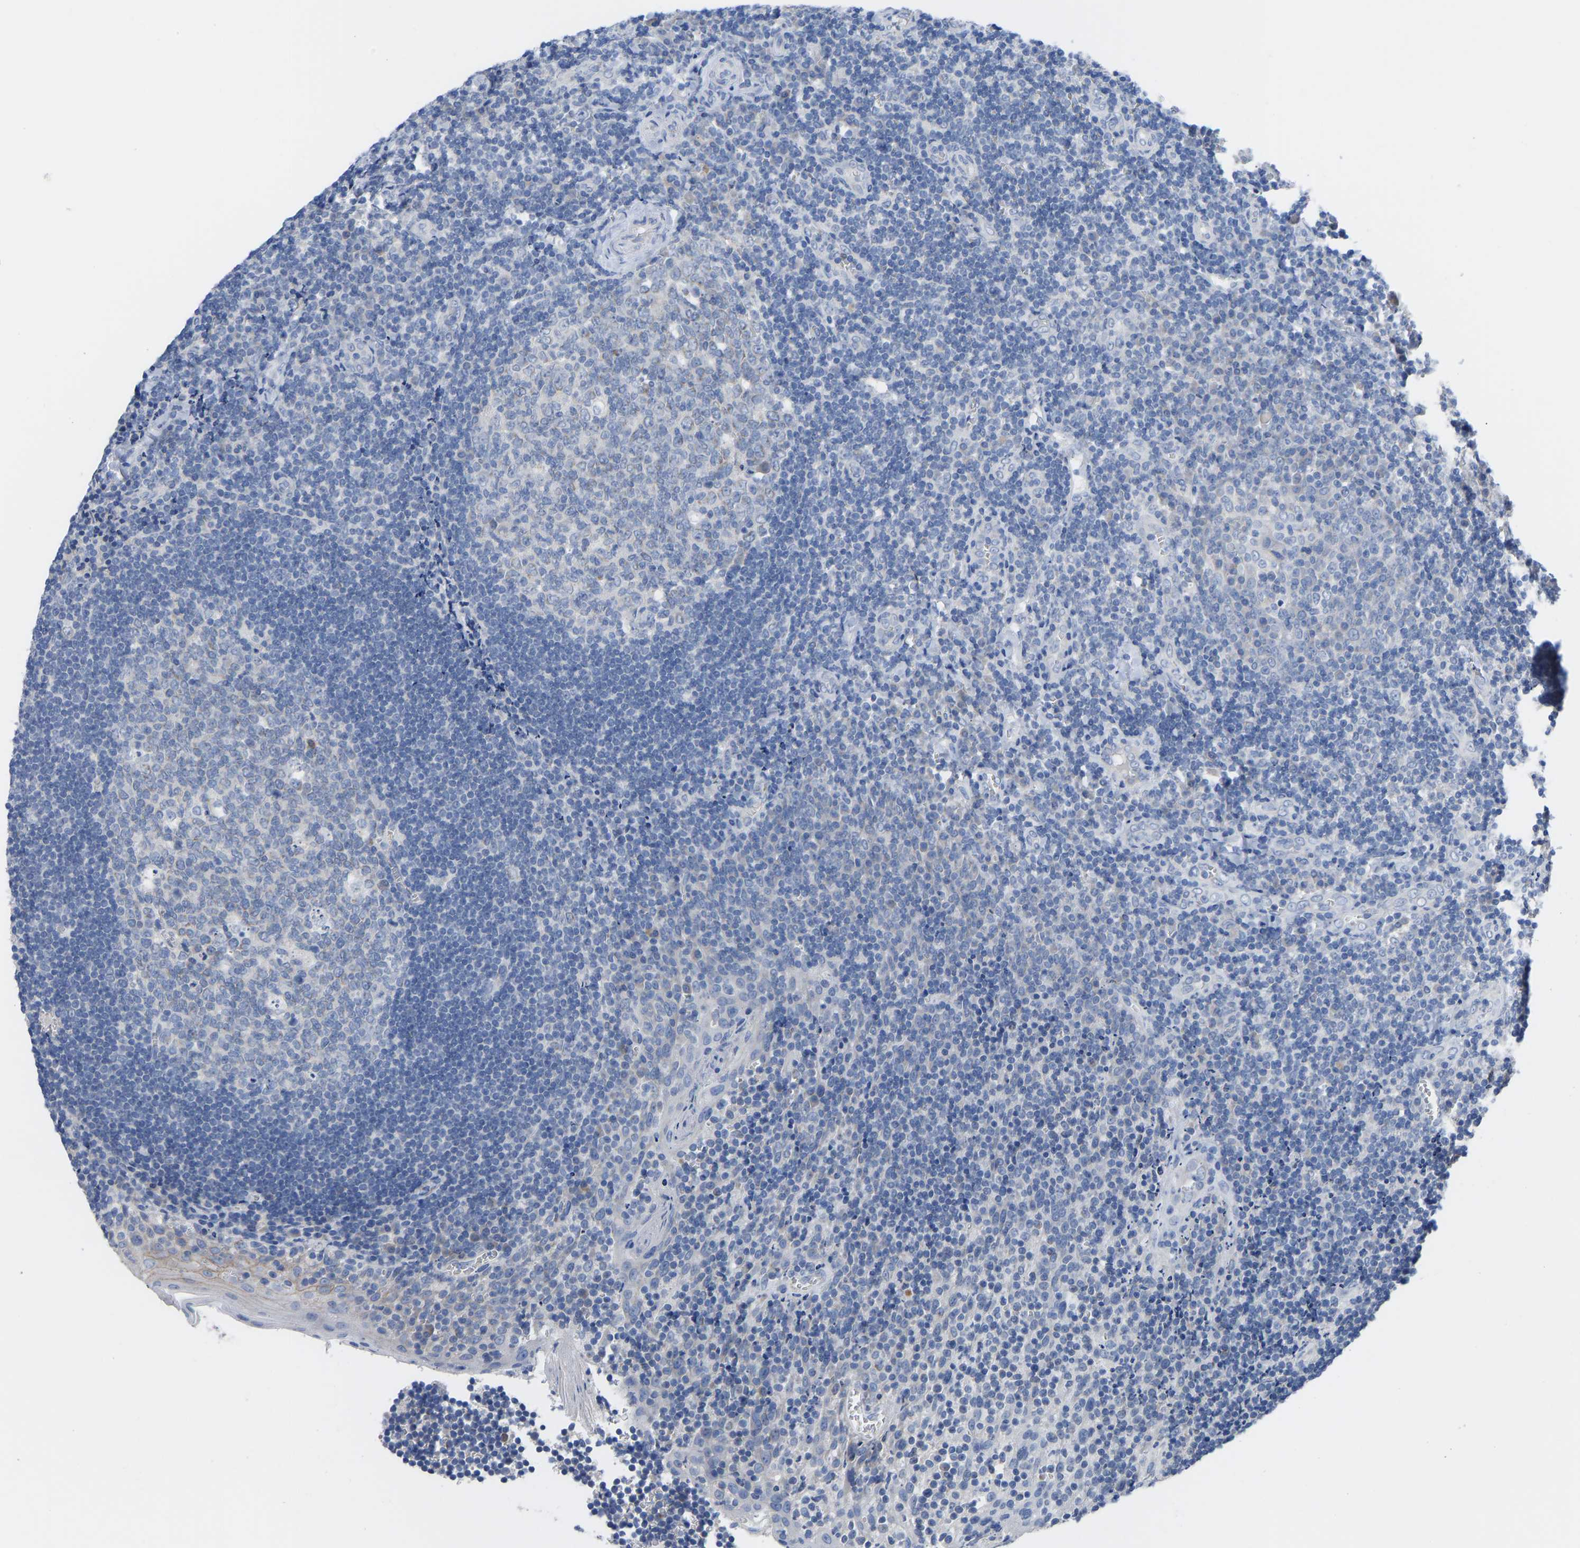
{"staining": {"intensity": "weak", "quantity": "<25%", "location": "cytoplasmic/membranous"}, "tissue": "tonsil", "cell_type": "Germinal center cells", "image_type": "normal", "snomed": [{"axis": "morphology", "description": "Normal tissue, NOS"}, {"axis": "morphology", "description": "Inflammation, NOS"}, {"axis": "topography", "description": "Tonsil"}], "caption": "Immunohistochemical staining of unremarkable tonsil reveals no significant expression in germinal center cells.", "gene": "OLIG2", "patient": {"sex": "female", "age": 31}}